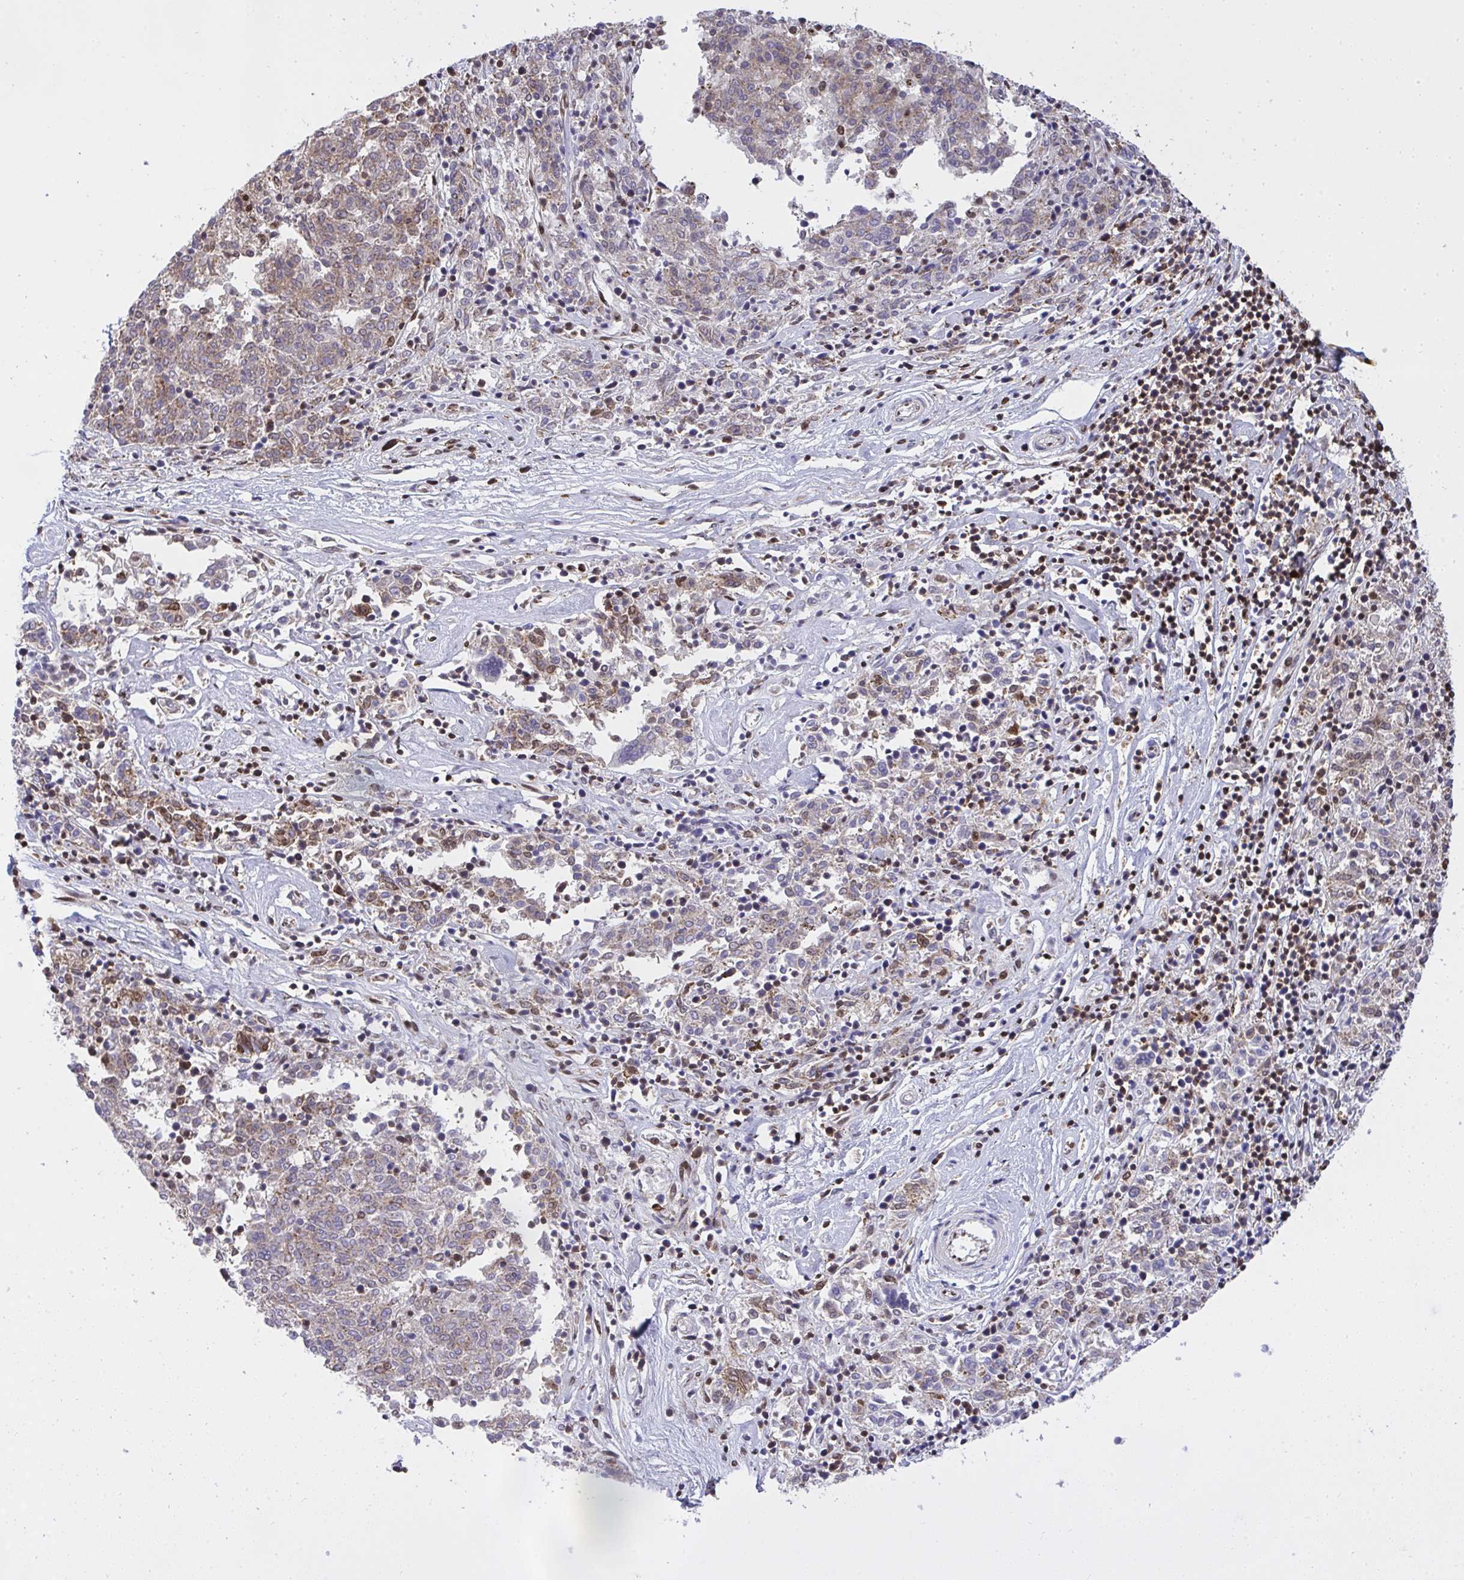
{"staining": {"intensity": "moderate", "quantity": "25%-75%", "location": "nuclear"}, "tissue": "melanoma", "cell_type": "Tumor cells", "image_type": "cancer", "snomed": [{"axis": "morphology", "description": "Malignant melanoma, NOS"}, {"axis": "topography", "description": "Skin"}], "caption": "IHC (DAB) staining of human malignant melanoma shows moderate nuclear protein staining in about 25%-75% of tumor cells.", "gene": "HNRNPL", "patient": {"sex": "female", "age": 72}}